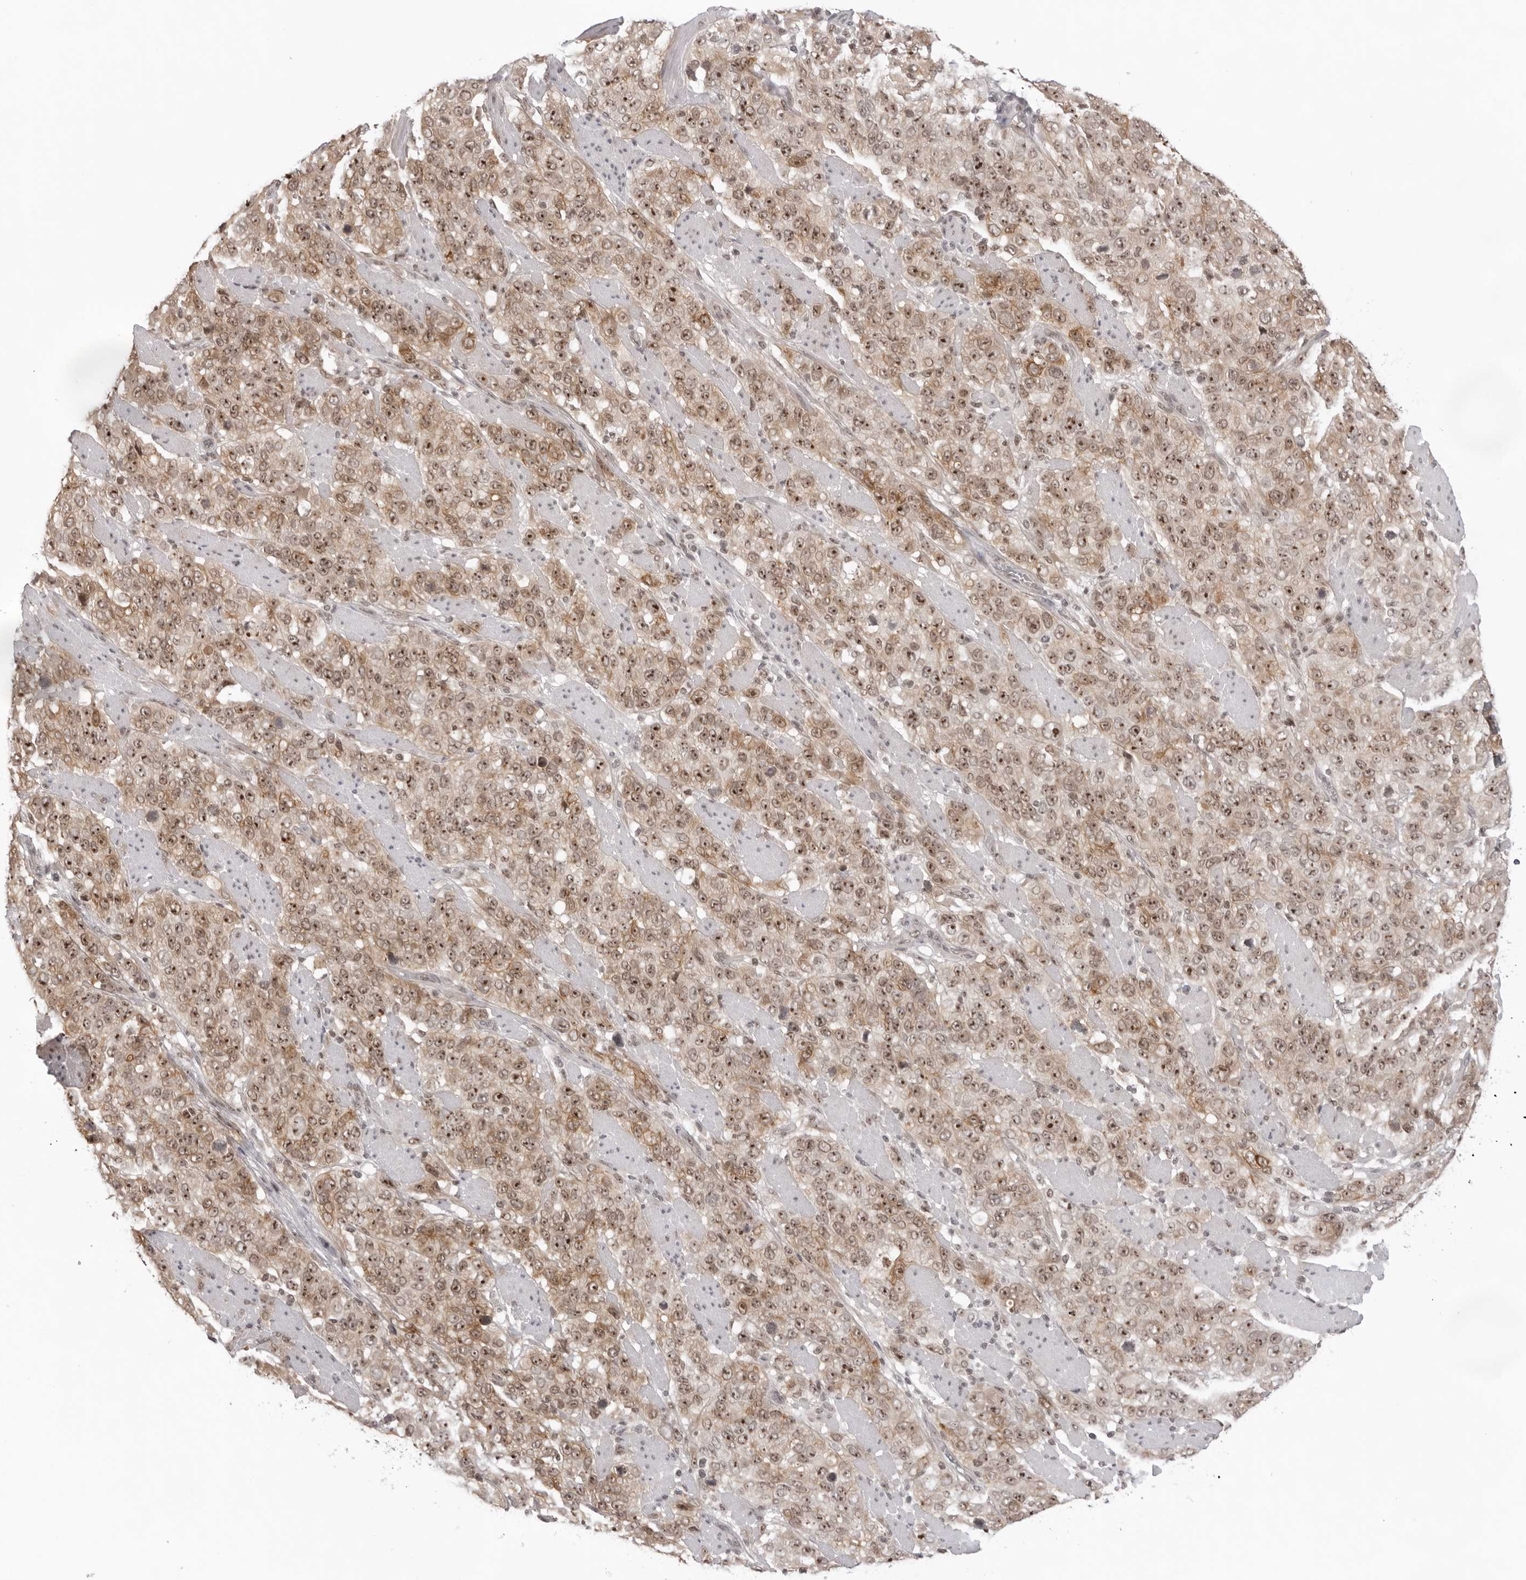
{"staining": {"intensity": "moderate", "quantity": ">75%", "location": "cytoplasmic/membranous,nuclear"}, "tissue": "stomach cancer", "cell_type": "Tumor cells", "image_type": "cancer", "snomed": [{"axis": "morphology", "description": "Adenocarcinoma, NOS"}, {"axis": "topography", "description": "Stomach"}], "caption": "Adenocarcinoma (stomach) stained with IHC demonstrates moderate cytoplasmic/membranous and nuclear expression in approximately >75% of tumor cells.", "gene": "EXOSC10", "patient": {"sex": "male", "age": 48}}